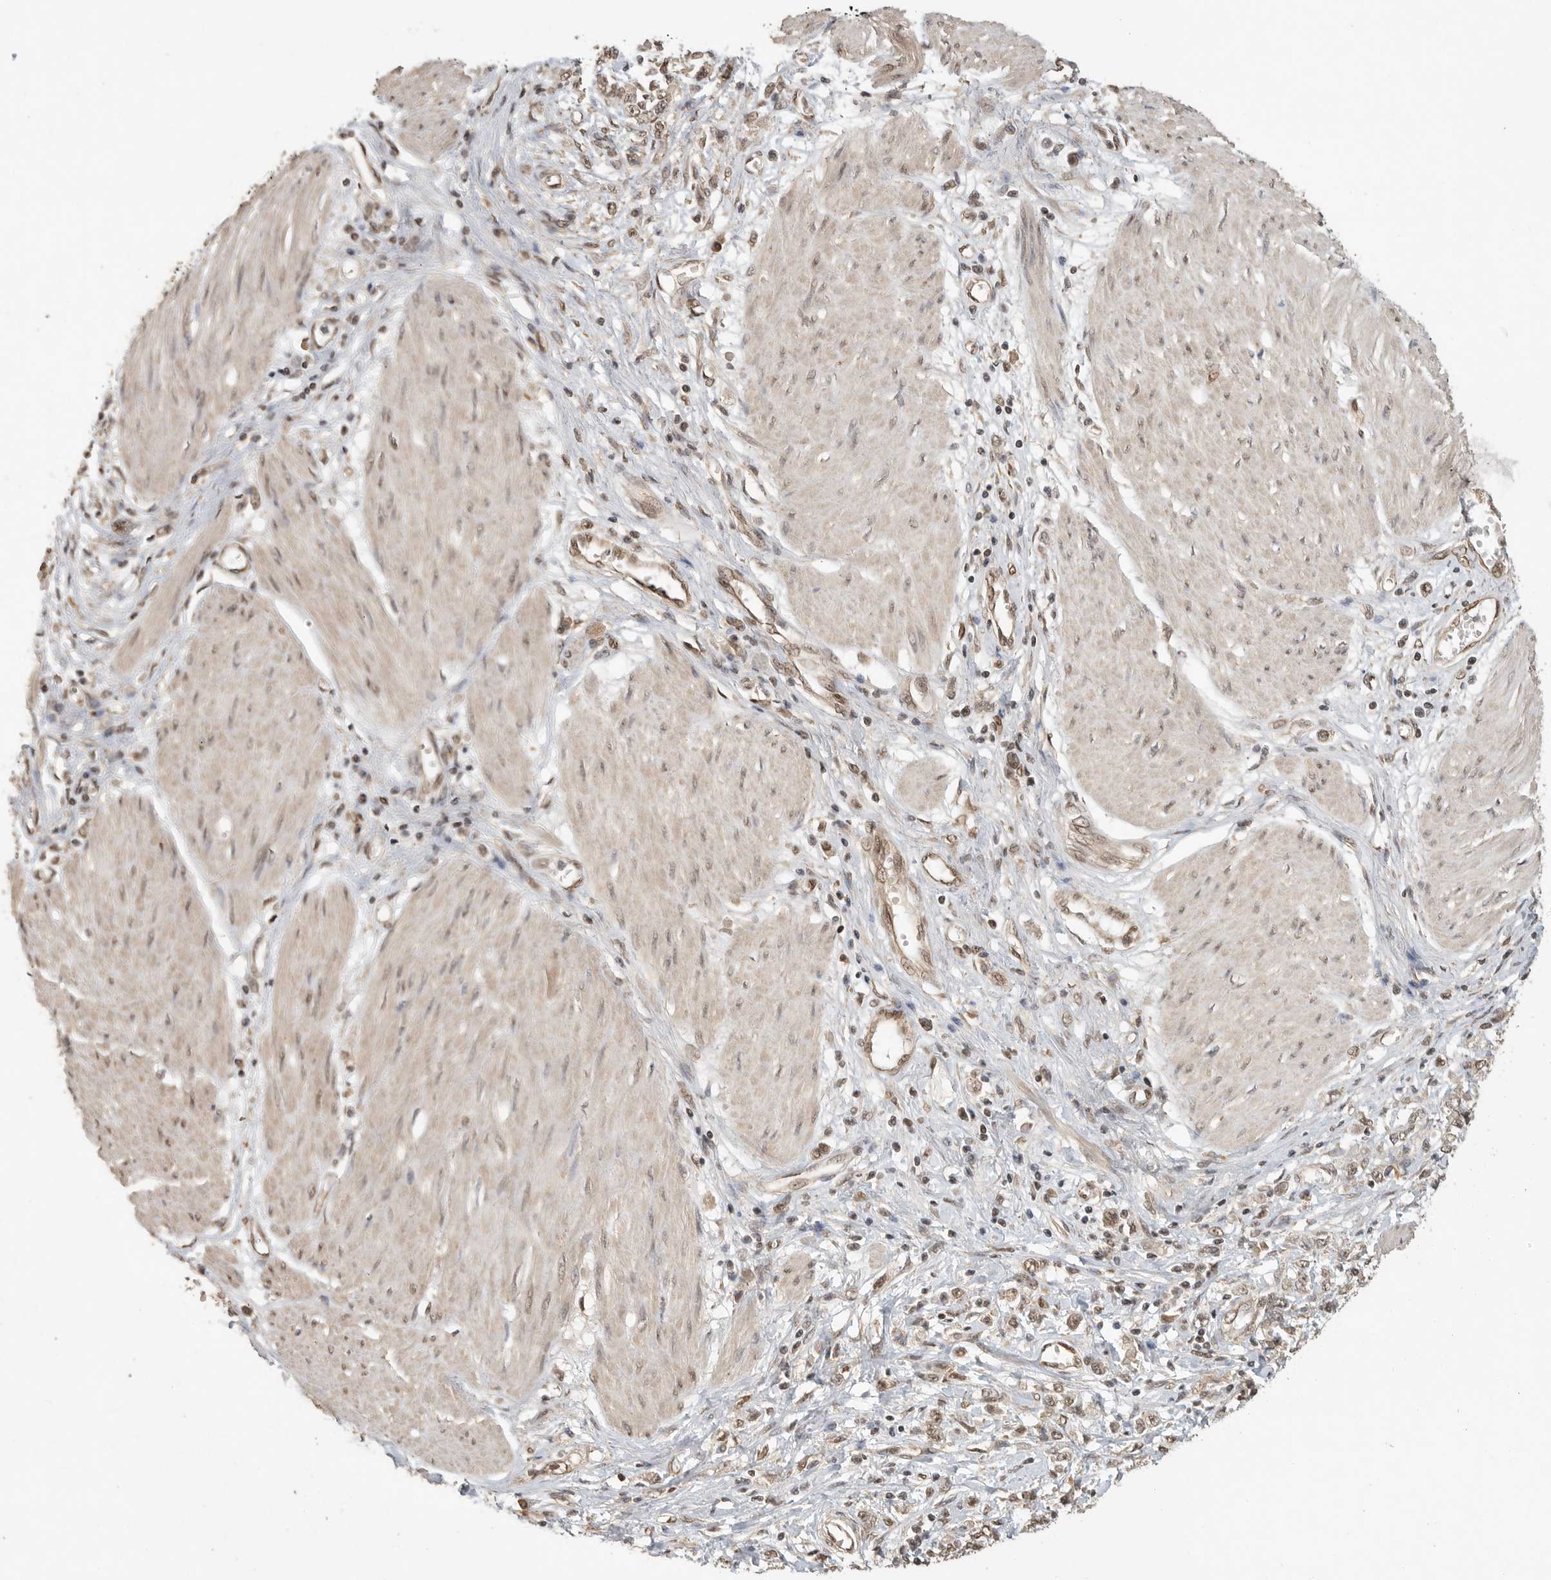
{"staining": {"intensity": "weak", "quantity": ">75%", "location": "nuclear"}, "tissue": "stomach cancer", "cell_type": "Tumor cells", "image_type": "cancer", "snomed": [{"axis": "morphology", "description": "Adenocarcinoma, NOS"}, {"axis": "topography", "description": "Stomach"}], "caption": "Tumor cells reveal low levels of weak nuclear staining in about >75% of cells in human stomach cancer.", "gene": "DFFA", "patient": {"sex": "female", "age": 76}}